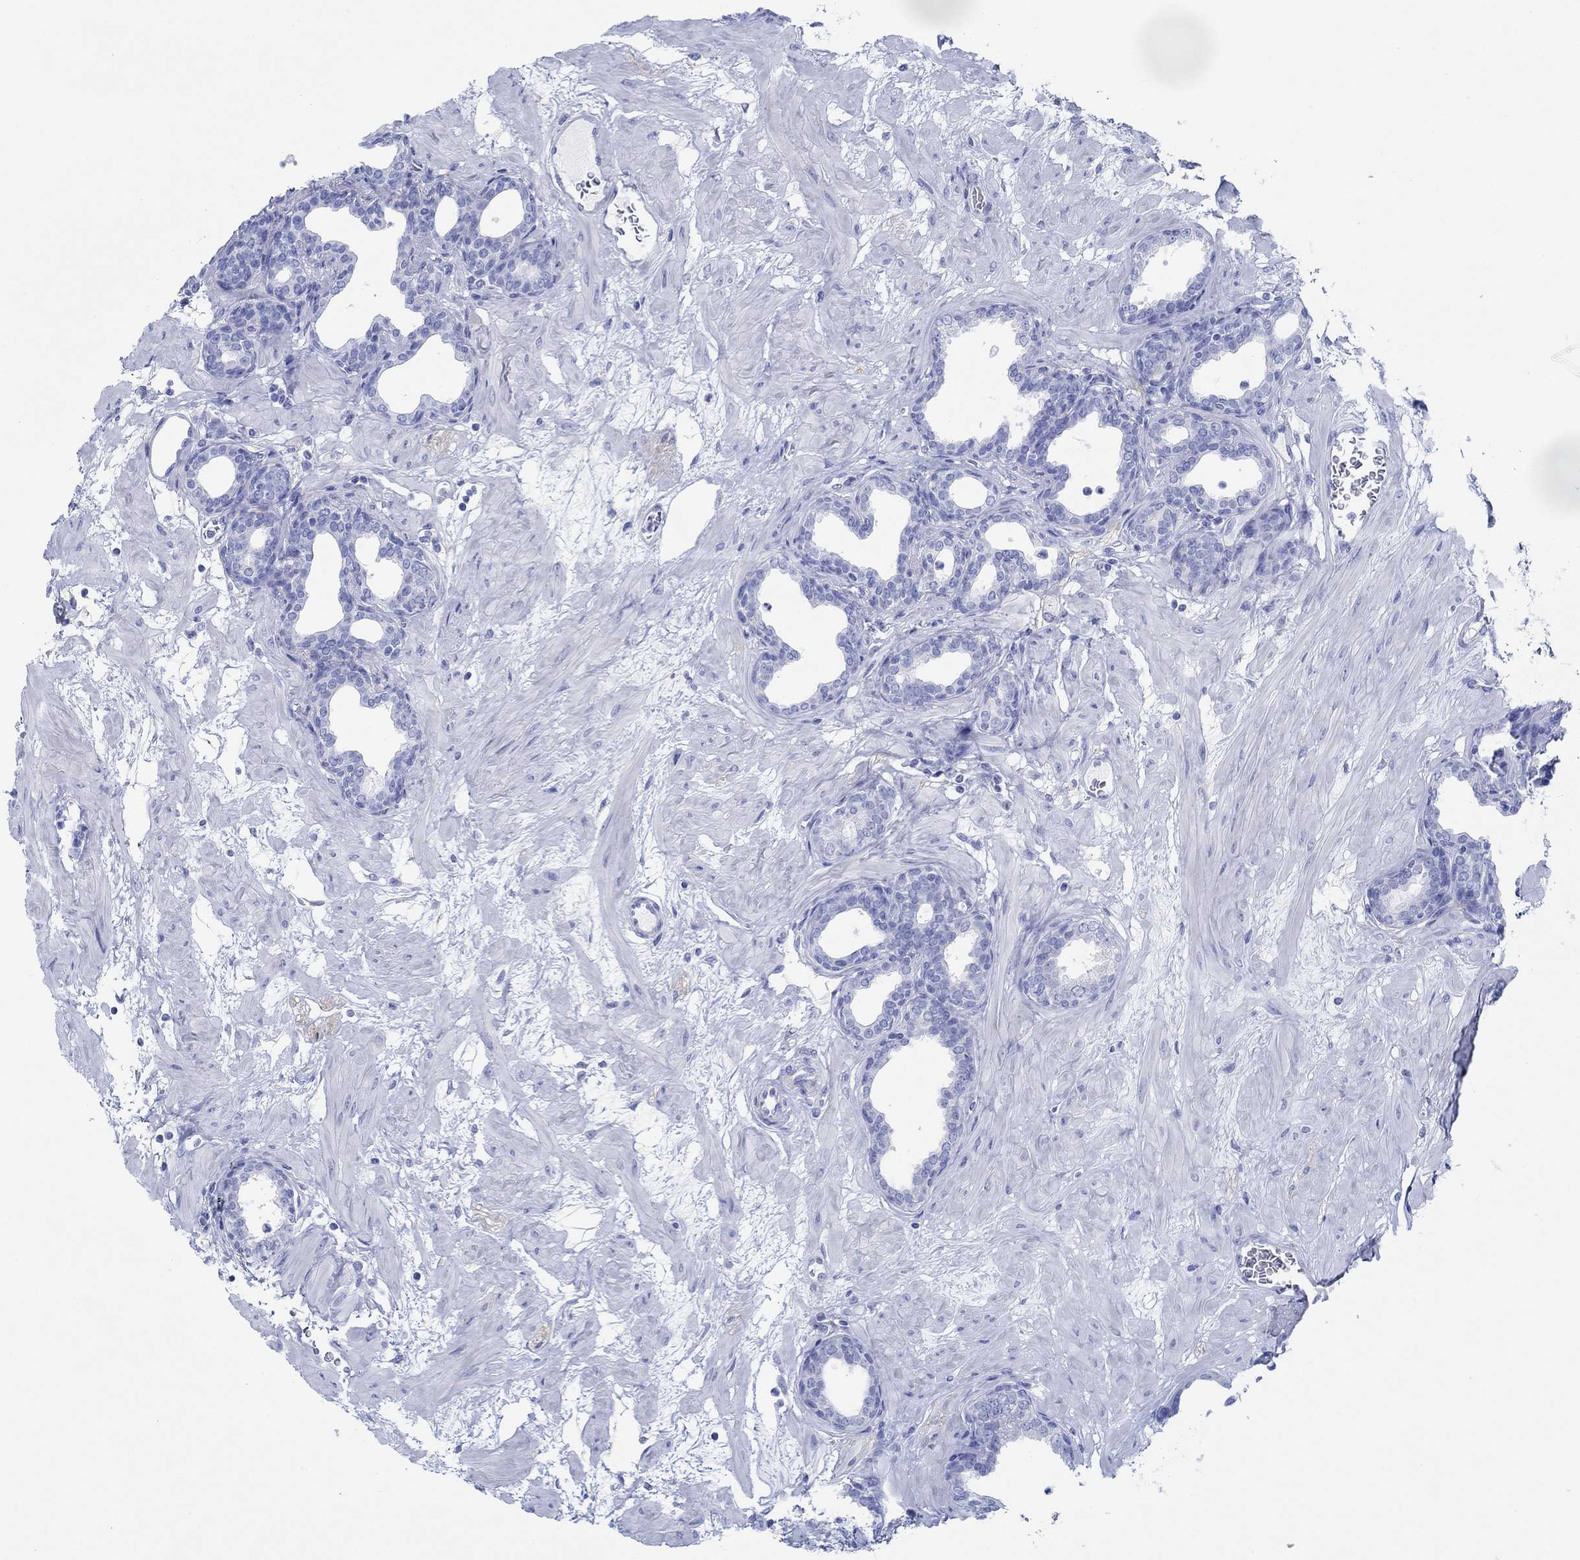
{"staining": {"intensity": "negative", "quantity": "none", "location": "none"}, "tissue": "prostate", "cell_type": "Glandular cells", "image_type": "normal", "snomed": [{"axis": "morphology", "description": "Normal tissue, NOS"}, {"axis": "topography", "description": "Prostate"}], "caption": "A high-resolution image shows IHC staining of unremarkable prostate, which reveals no significant positivity in glandular cells. (Immunohistochemistry, brightfield microscopy, high magnification).", "gene": "IGFBP6", "patient": {"sex": "male", "age": 37}}